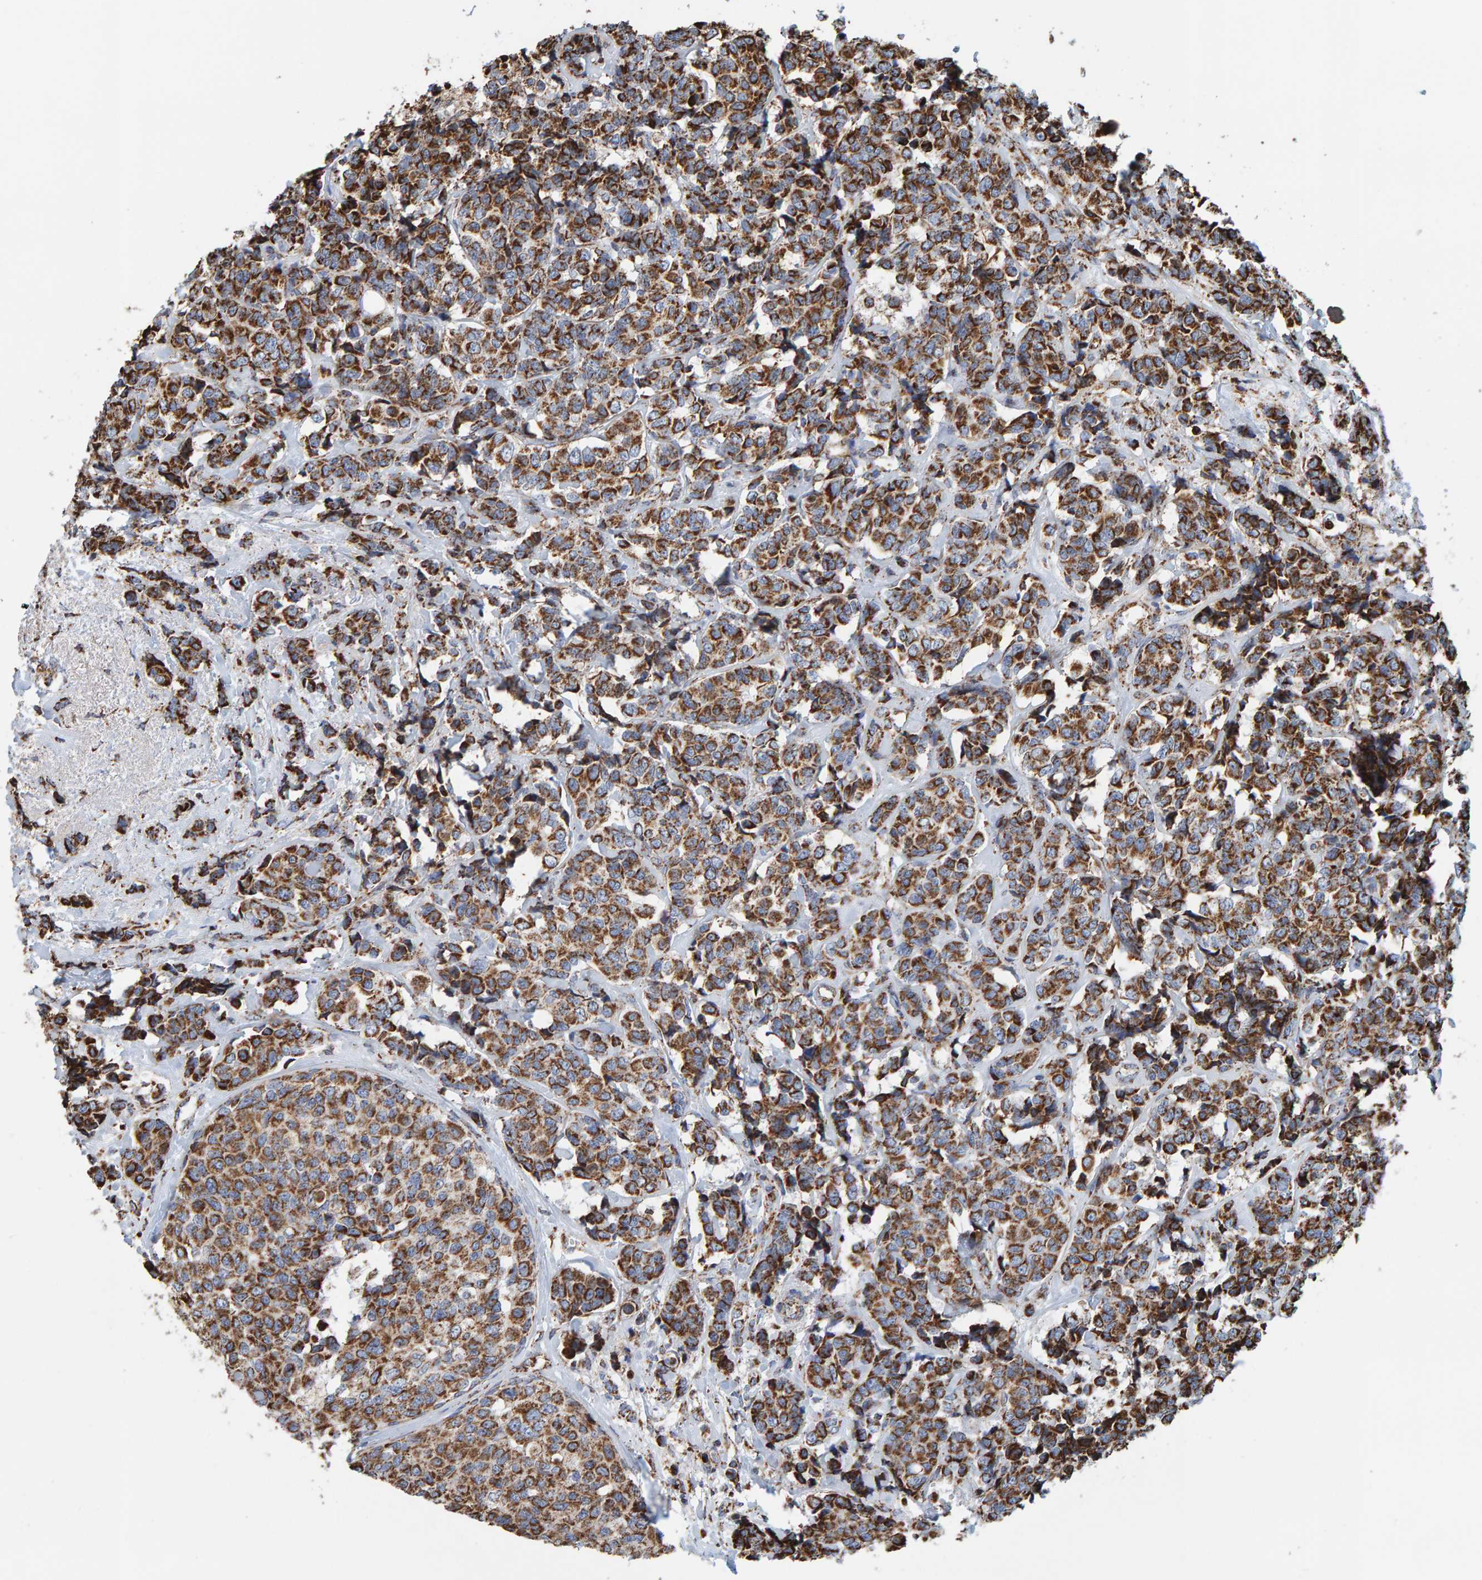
{"staining": {"intensity": "moderate", "quantity": ">75%", "location": "cytoplasmic/membranous"}, "tissue": "breast cancer", "cell_type": "Tumor cells", "image_type": "cancer", "snomed": [{"axis": "morphology", "description": "Normal tissue, NOS"}, {"axis": "morphology", "description": "Duct carcinoma"}, {"axis": "topography", "description": "Breast"}], "caption": "Moderate cytoplasmic/membranous positivity is seen in approximately >75% of tumor cells in breast infiltrating ductal carcinoma.", "gene": "MRPL45", "patient": {"sex": "female", "age": 43}}